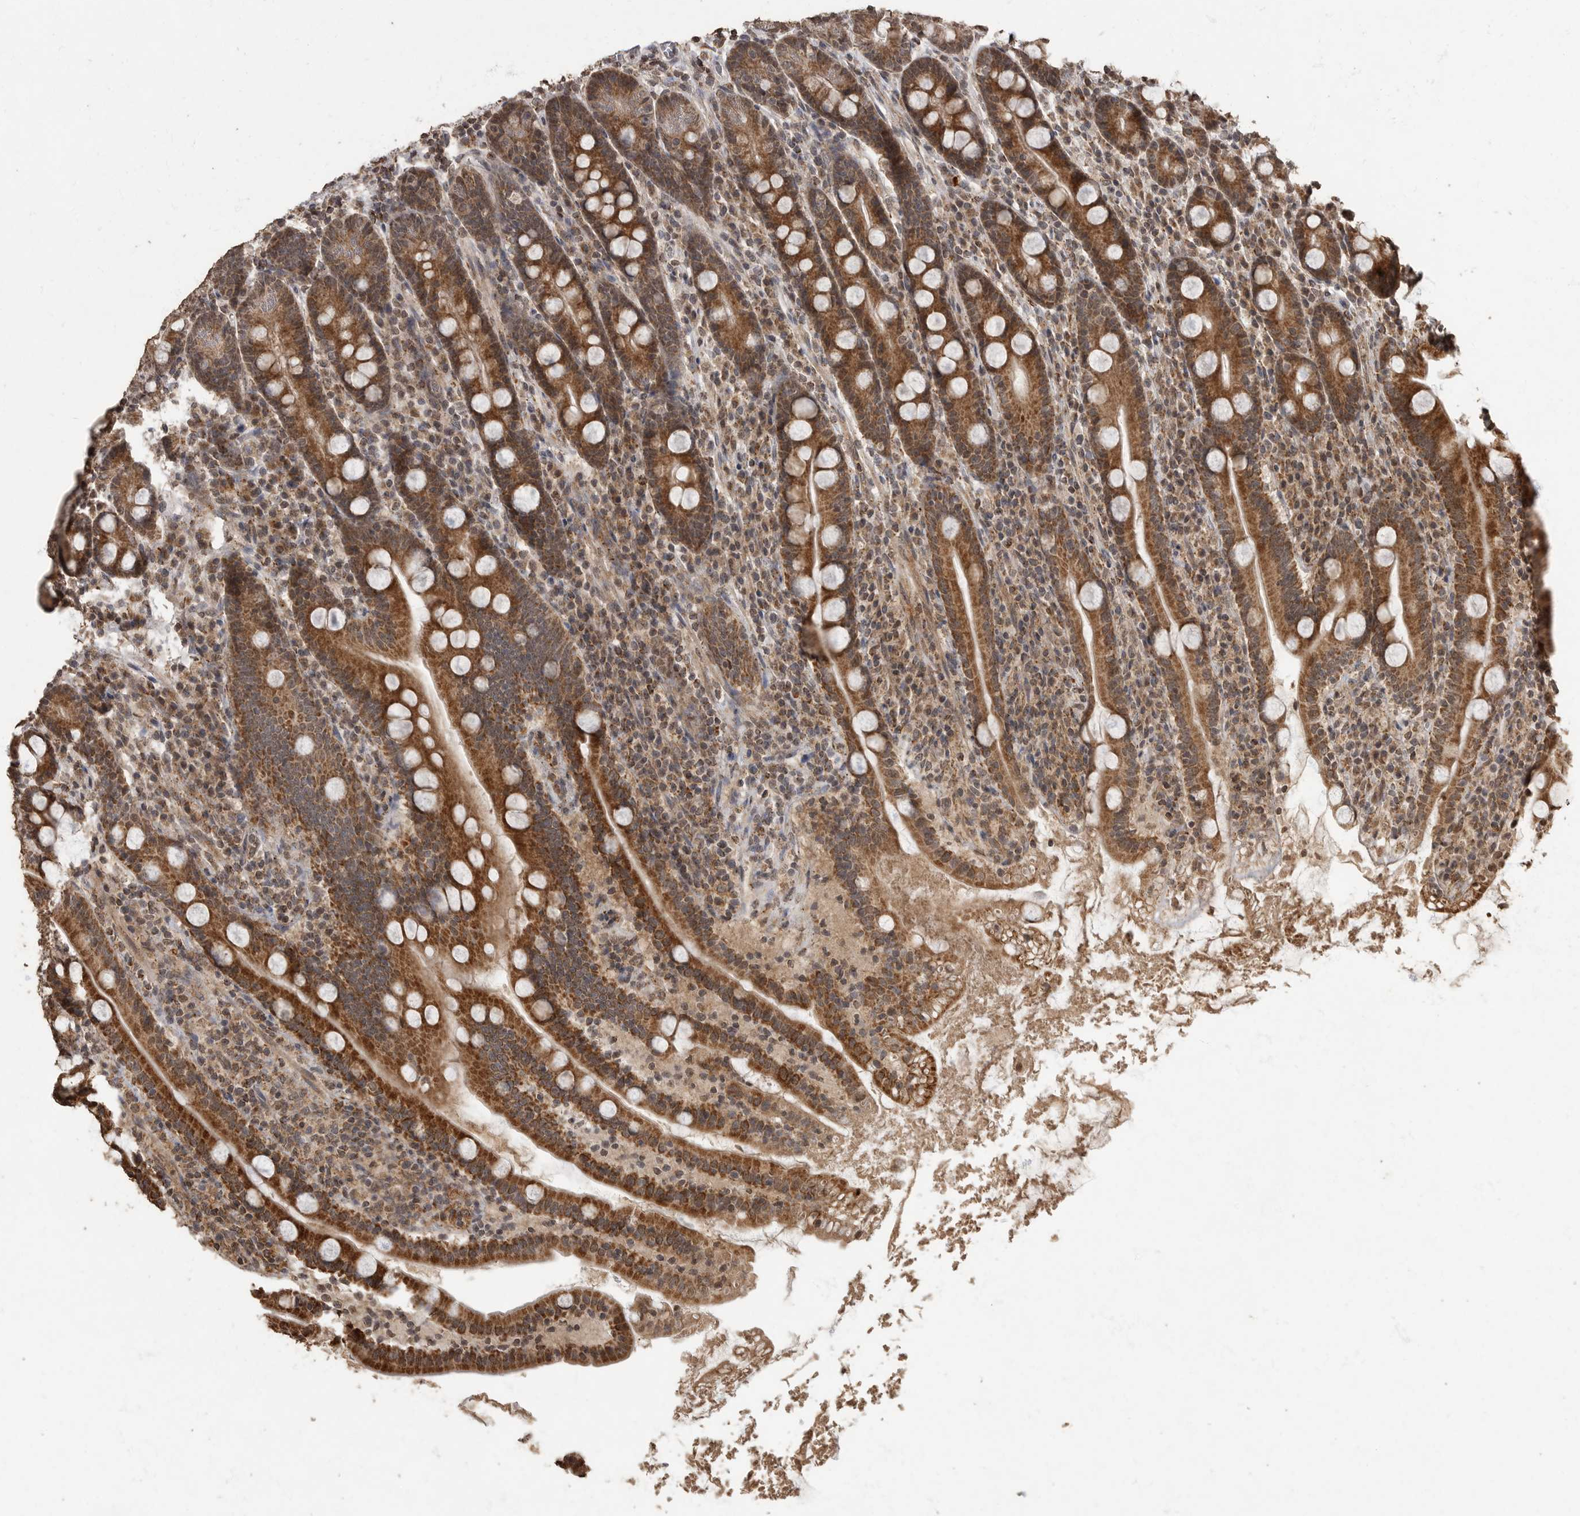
{"staining": {"intensity": "strong", "quantity": ">75%", "location": "cytoplasmic/membranous"}, "tissue": "duodenum", "cell_type": "Glandular cells", "image_type": "normal", "snomed": [{"axis": "morphology", "description": "Normal tissue, NOS"}, {"axis": "topography", "description": "Duodenum"}], "caption": "Protein positivity by IHC displays strong cytoplasmic/membranous staining in approximately >75% of glandular cells in normal duodenum.", "gene": "MAFG", "patient": {"sex": "male", "age": 35}}